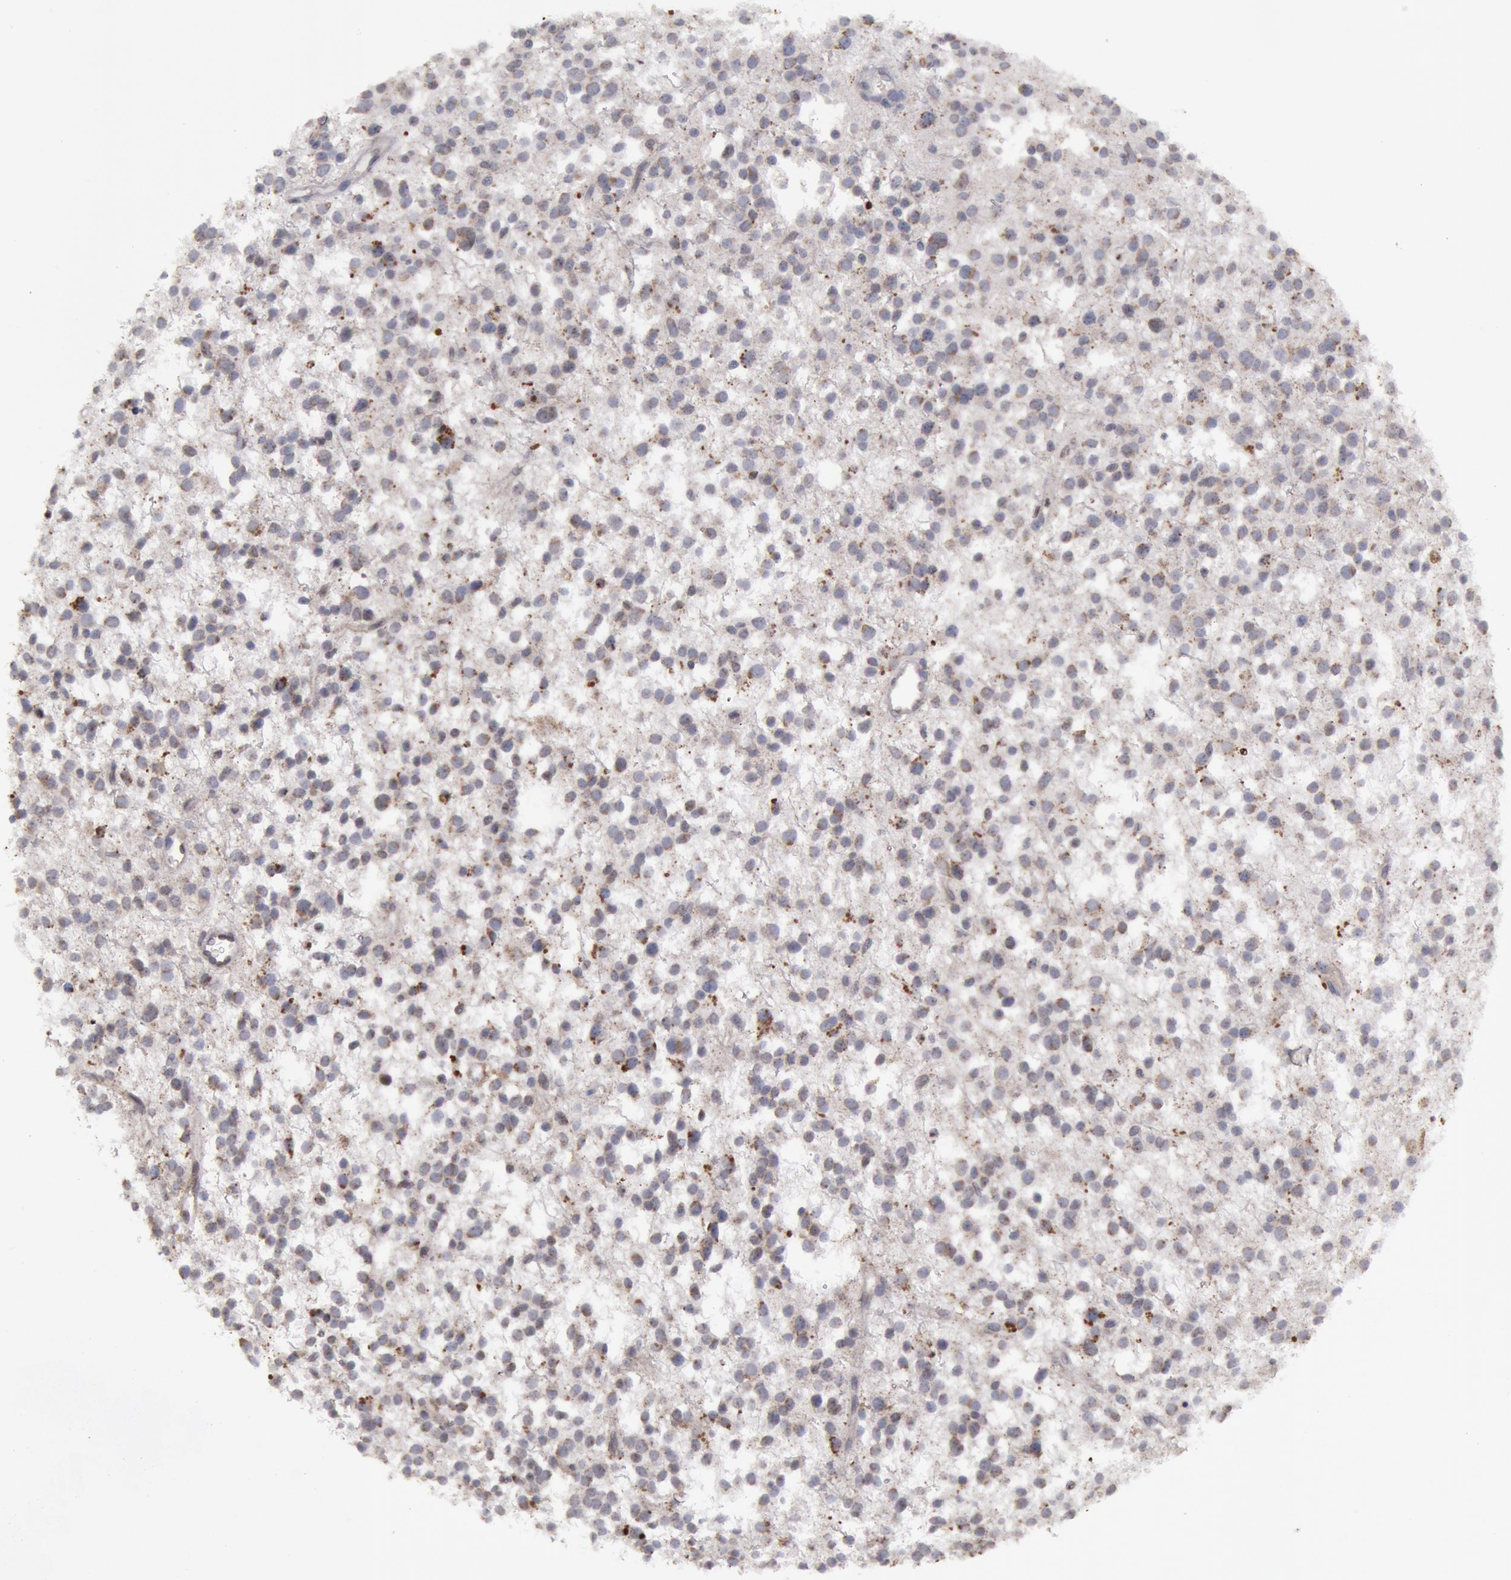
{"staining": {"intensity": "weak", "quantity": "<25%", "location": "cytoplasmic/membranous"}, "tissue": "glioma", "cell_type": "Tumor cells", "image_type": "cancer", "snomed": [{"axis": "morphology", "description": "Glioma, malignant, Low grade"}, {"axis": "topography", "description": "Brain"}], "caption": "This is an IHC micrograph of malignant glioma (low-grade). There is no staining in tumor cells.", "gene": "ERBB2", "patient": {"sex": "female", "age": 36}}